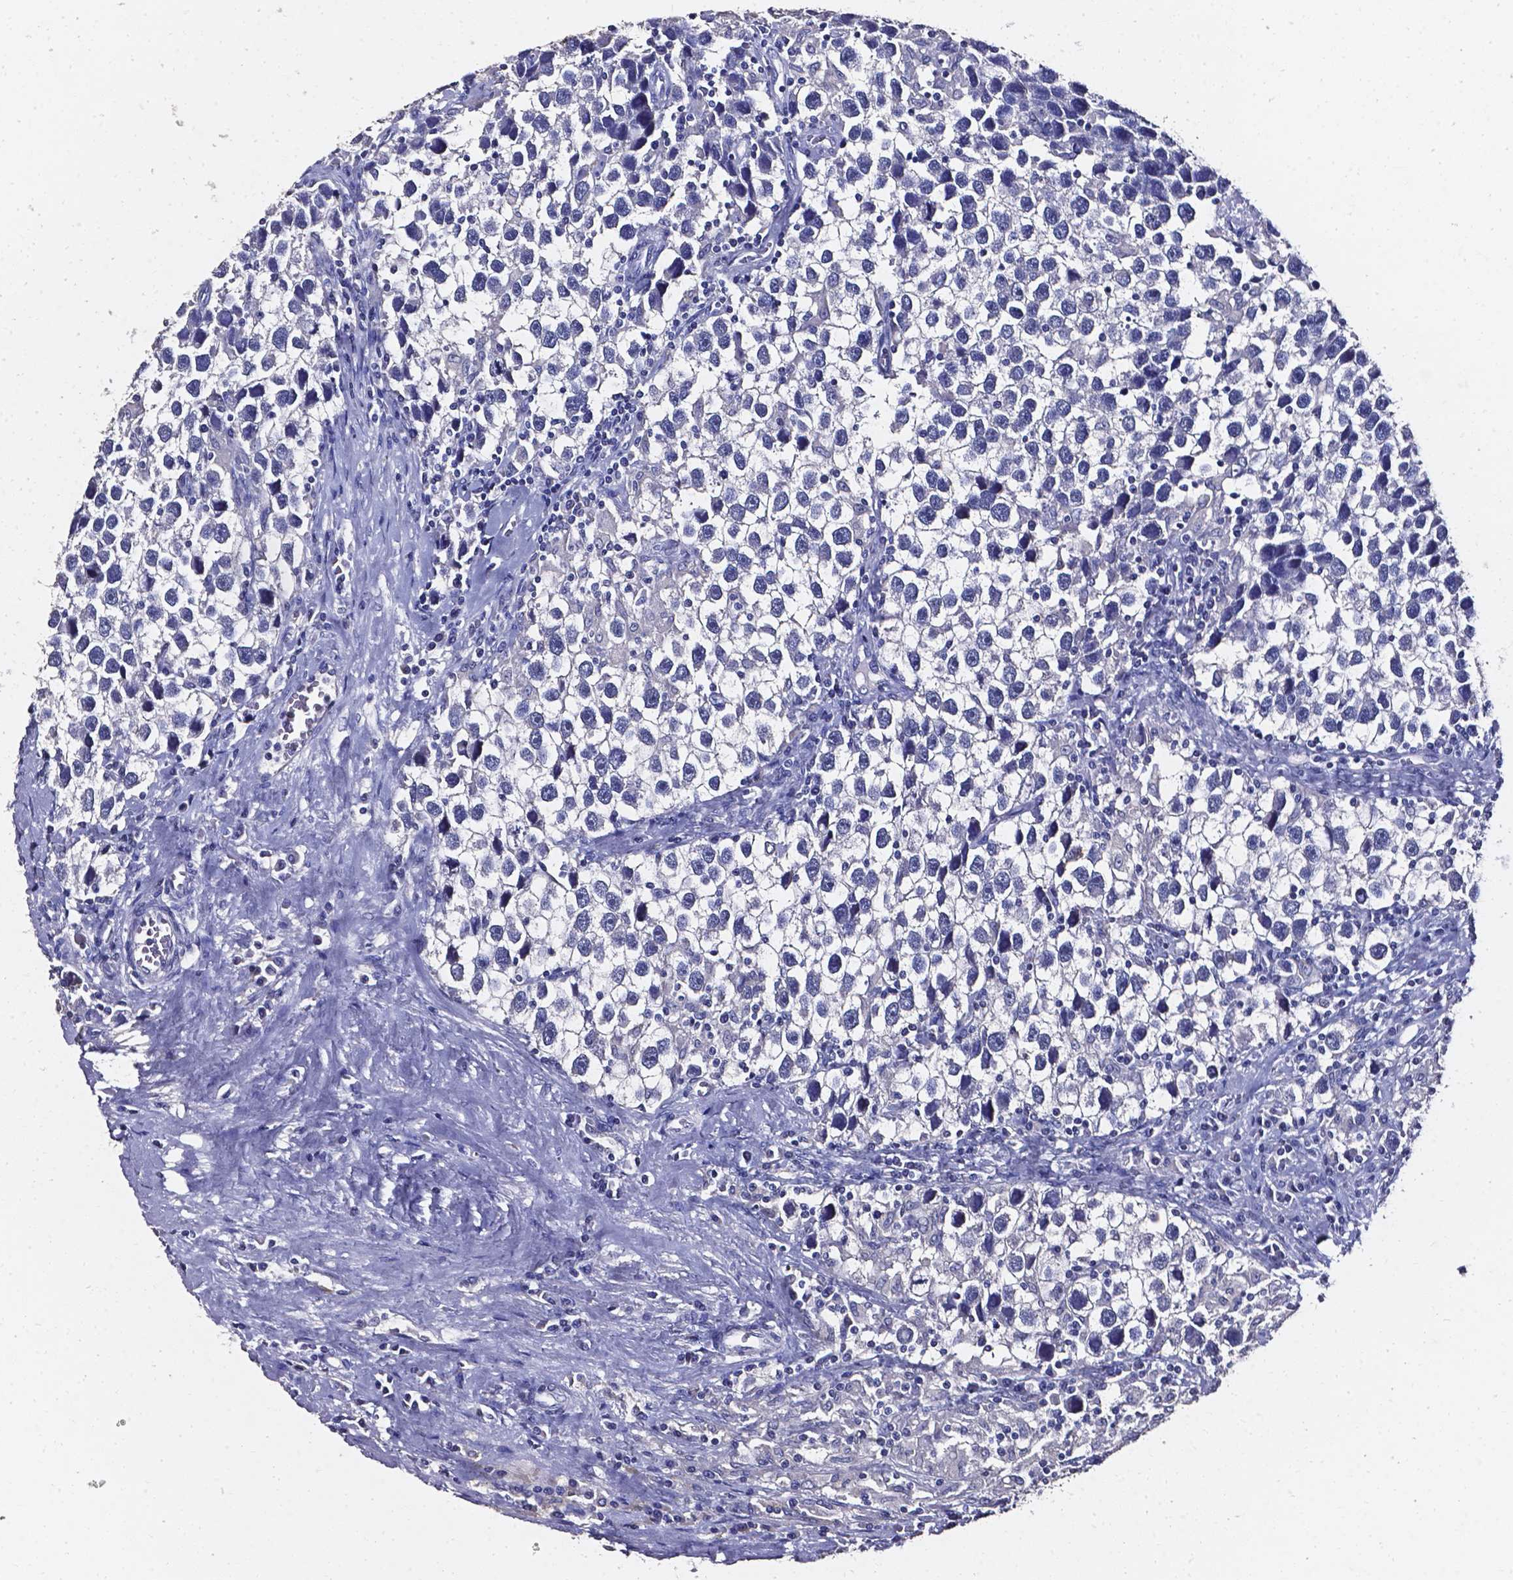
{"staining": {"intensity": "negative", "quantity": "none", "location": "none"}, "tissue": "testis cancer", "cell_type": "Tumor cells", "image_type": "cancer", "snomed": [{"axis": "morphology", "description": "Seminoma, NOS"}, {"axis": "topography", "description": "Testis"}], "caption": "IHC of testis cancer exhibits no staining in tumor cells.", "gene": "AKR1B10", "patient": {"sex": "male", "age": 43}}